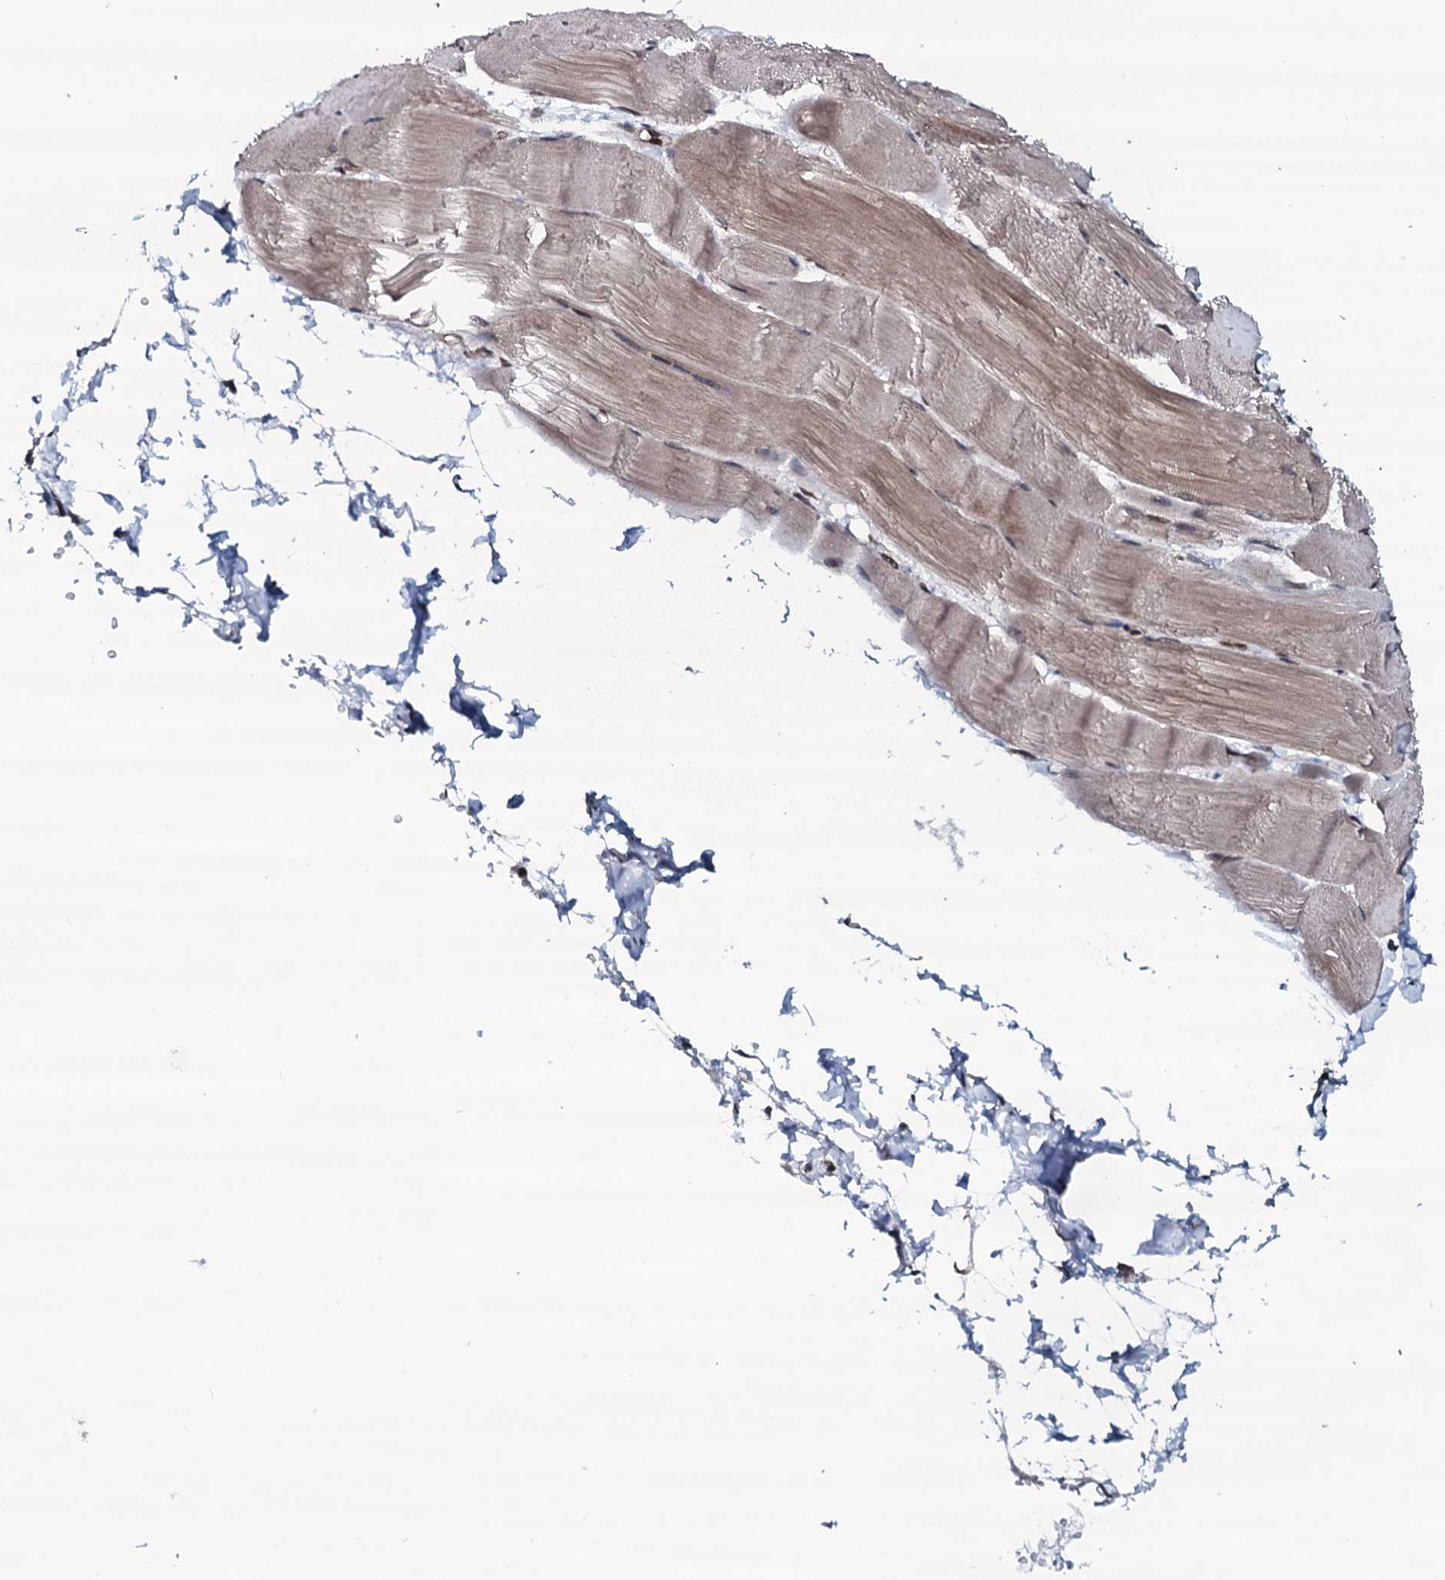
{"staining": {"intensity": "weak", "quantity": "25%-75%", "location": "cytoplasmic/membranous"}, "tissue": "skeletal muscle", "cell_type": "Myocytes", "image_type": "normal", "snomed": [{"axis": "morphology", "description": "Normal tissue, NOS"}, {"axis": "morphology", "description": "Basal cell carcinoma"}, {"axis": "topography", "description": "Skeletal muscle"}], "caption": "A micrograph of human skeletal muscle stained for a protein exhibits weak cytoplasmic/membranous brown staining in myocytes.", "gene": "OGFOD2", "patient": {"sex": "female", "age": 64}}